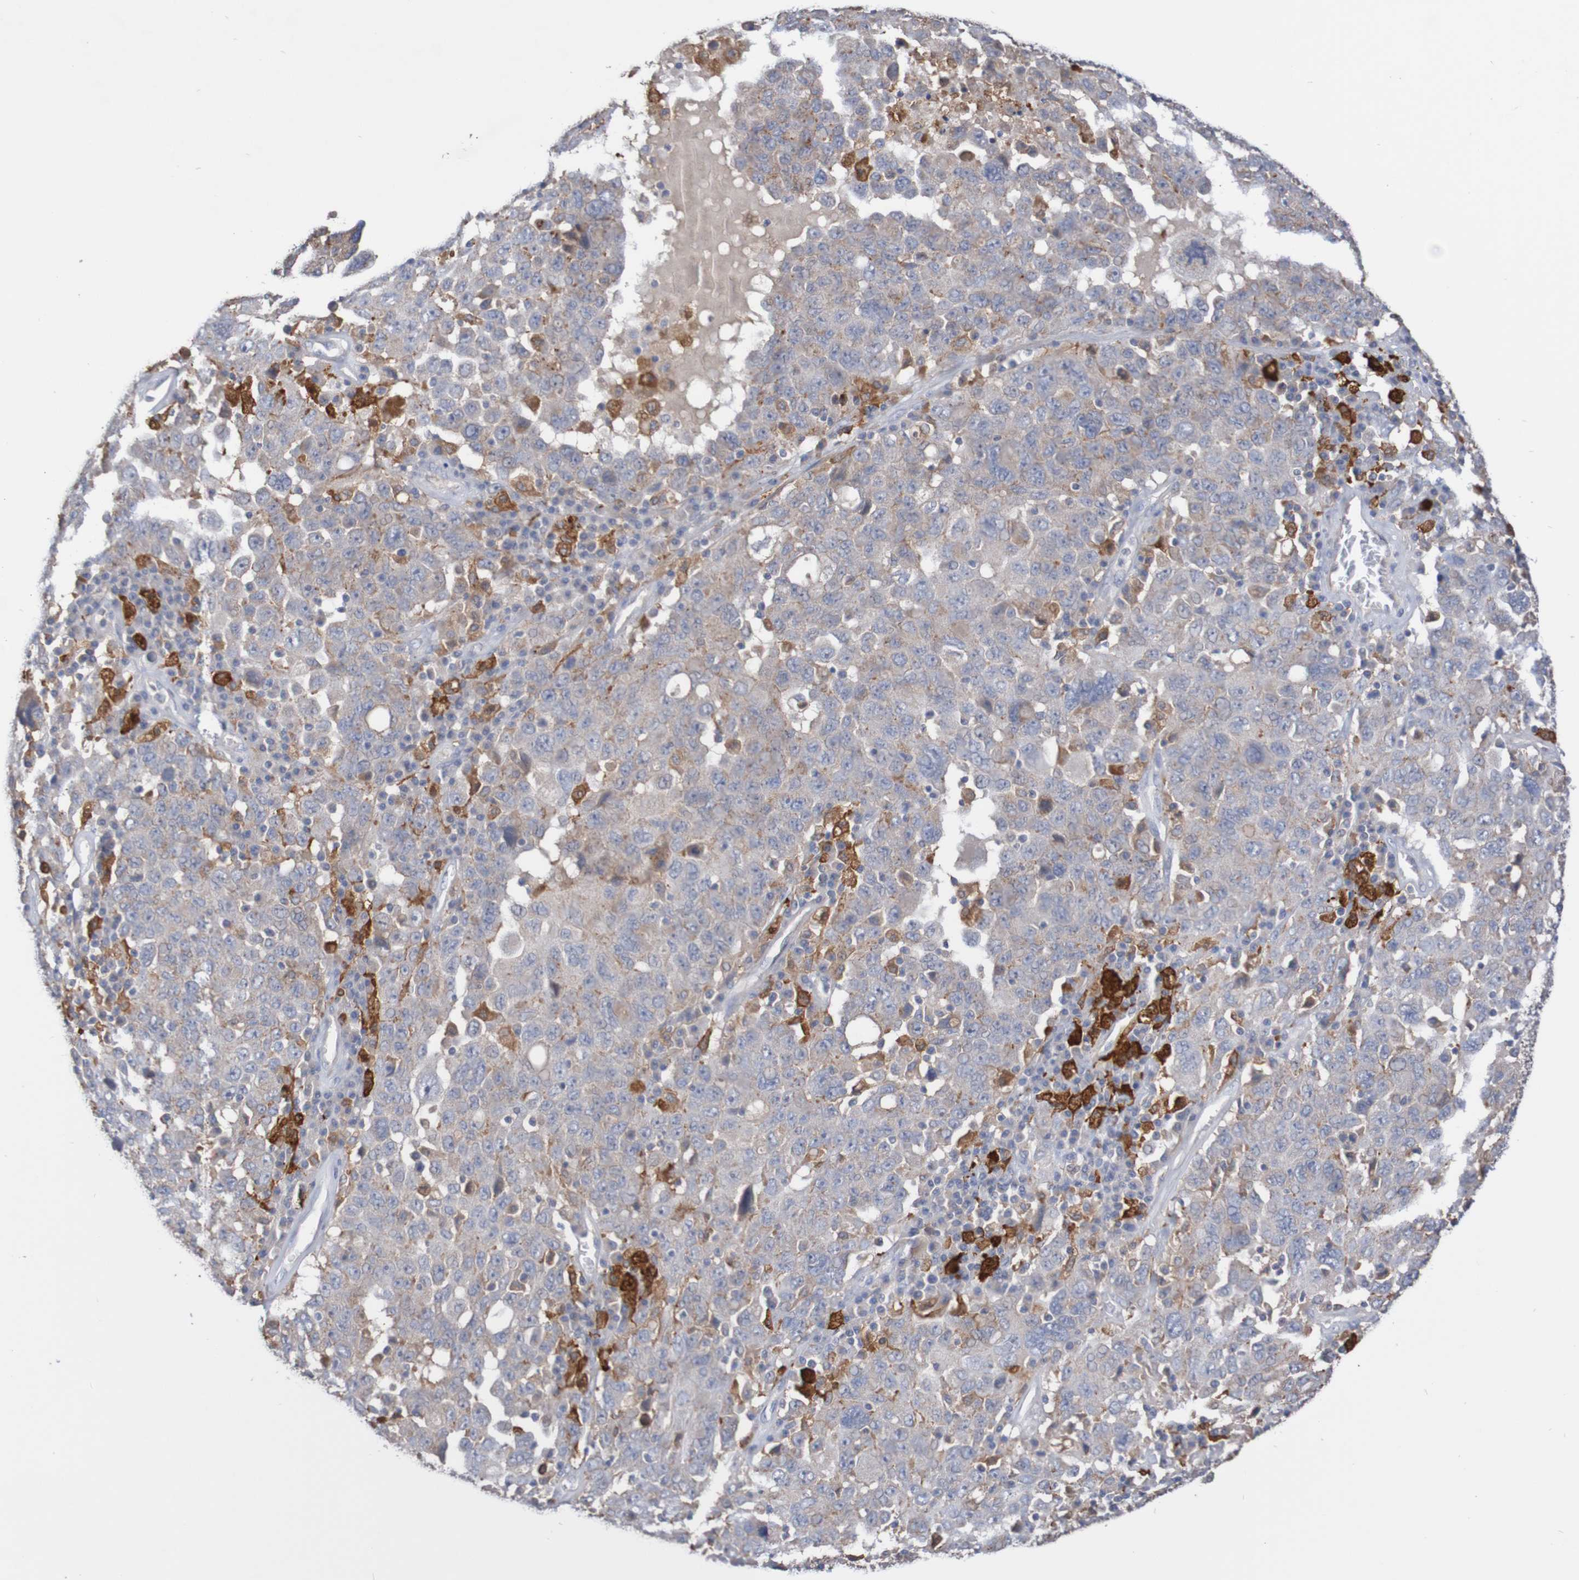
{"staining": {"intensity": "weak", "quantity": "<25%", "location": "cytoplasmic/membranous"}, "tissue": "ovarian cancer", "cell_type": "Tumor cells", "image_type": "cancer", "snomed": [{"axis": "morphology", "description": "Carcinoma, endometroid"}, {"axis": "topography", "description": "Ovary"}], "caption": "Human ovarian cancer (endometroid carcinoma) stained for a protein using immunohistochemistry exhibits no staining in tumor cells.", "gene": "PHYH", "patient": {"sex": "female", "age": 62}}